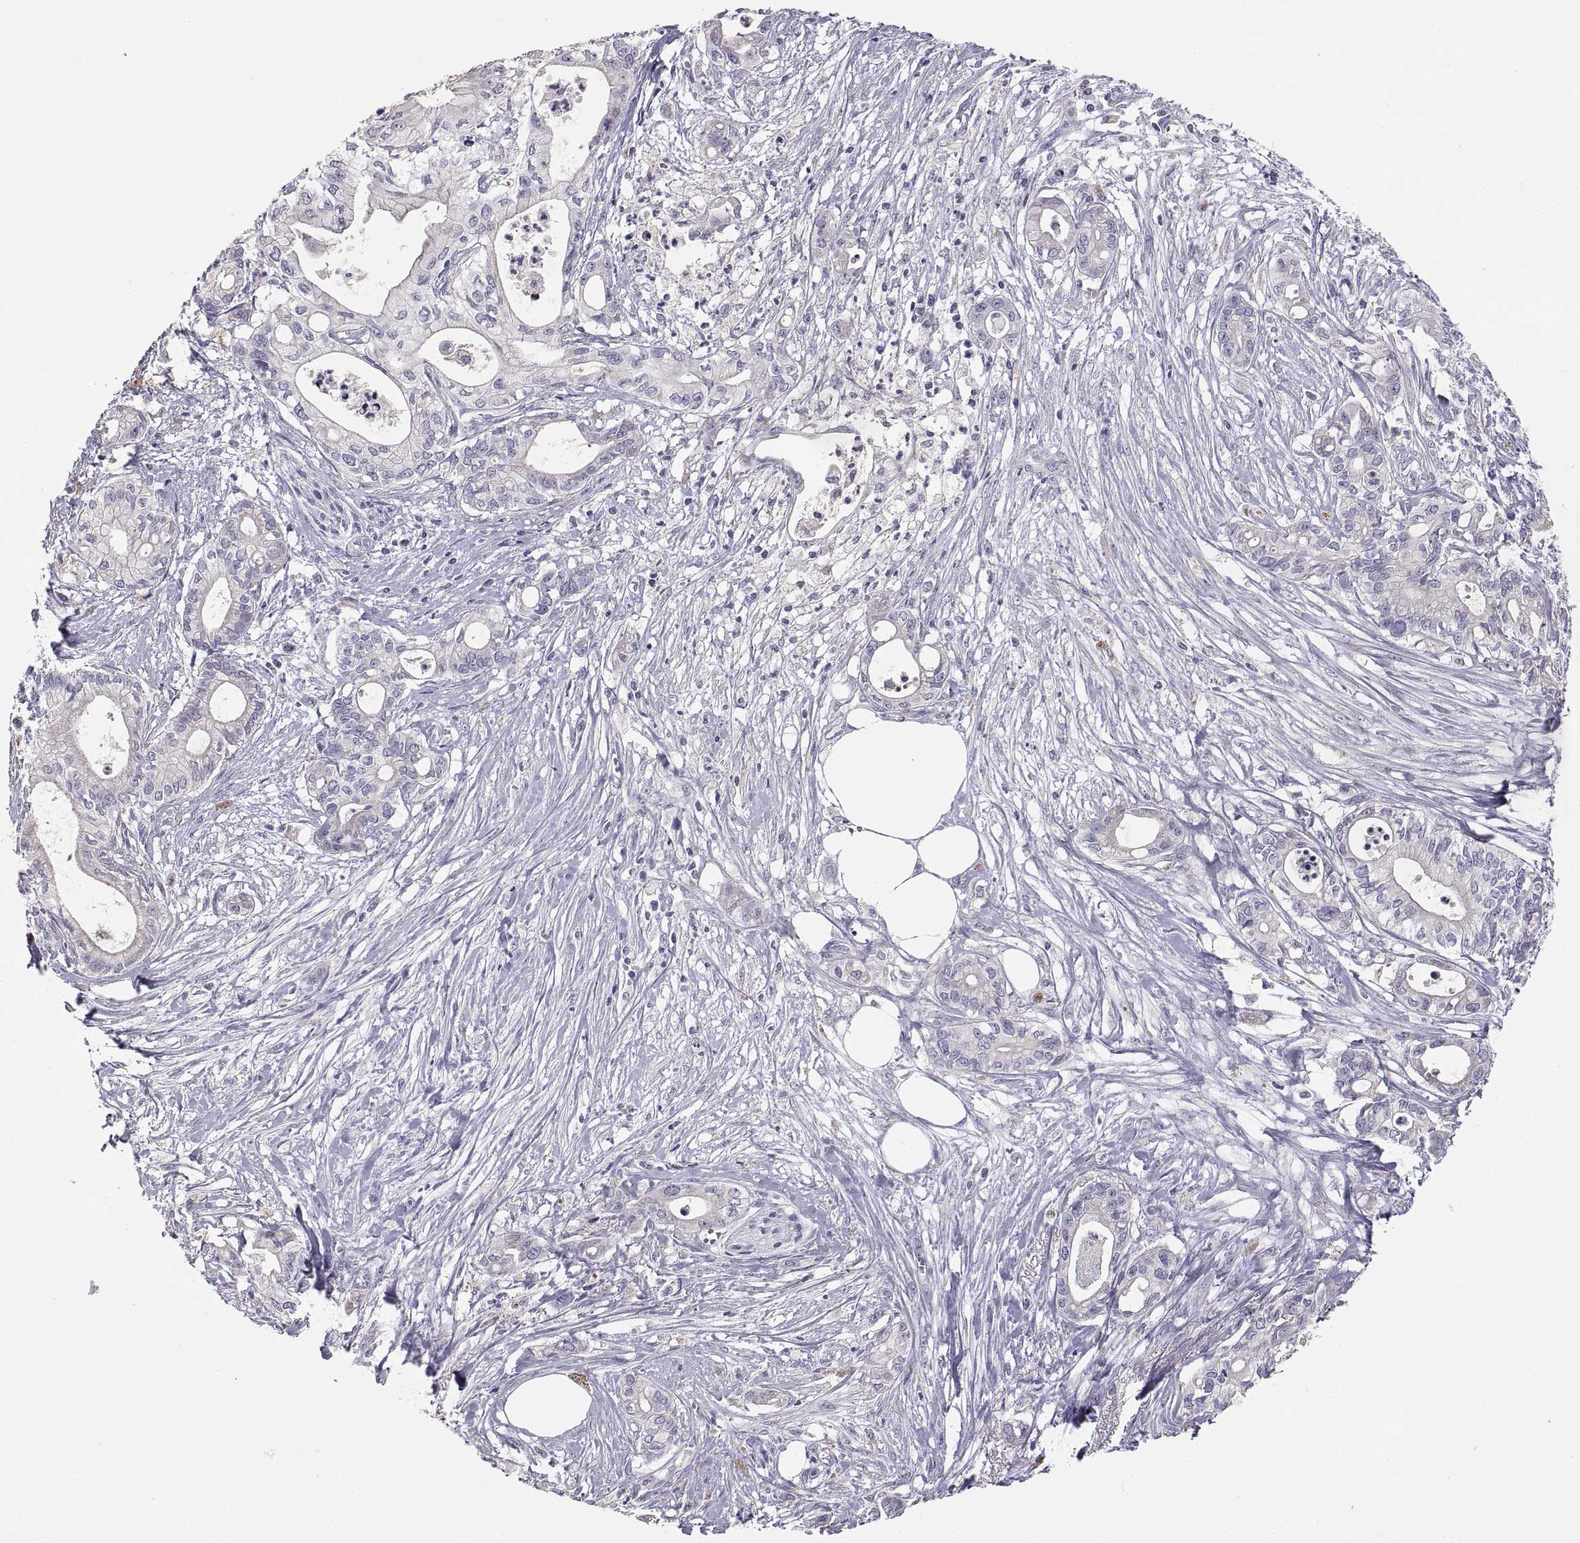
{"staining": {"intensity": "negative", "quantity": "none", "location": "none"}, "tissue": "pancreatic cancer", "cell_type": "Tumor cells", "image_type": "cancer", "snomed": [{"axis": "morphology", "description": "Adenocarcinoma, NOS"}, {"axis": "topography", "description": "Pancreas"}], "caption": "The histopathology image displays no significant positivity in tumor cells of pancreatic adenocarcinoma.", "gene": "TNNC1", "patient": {"sex": "male", "age": 71}}